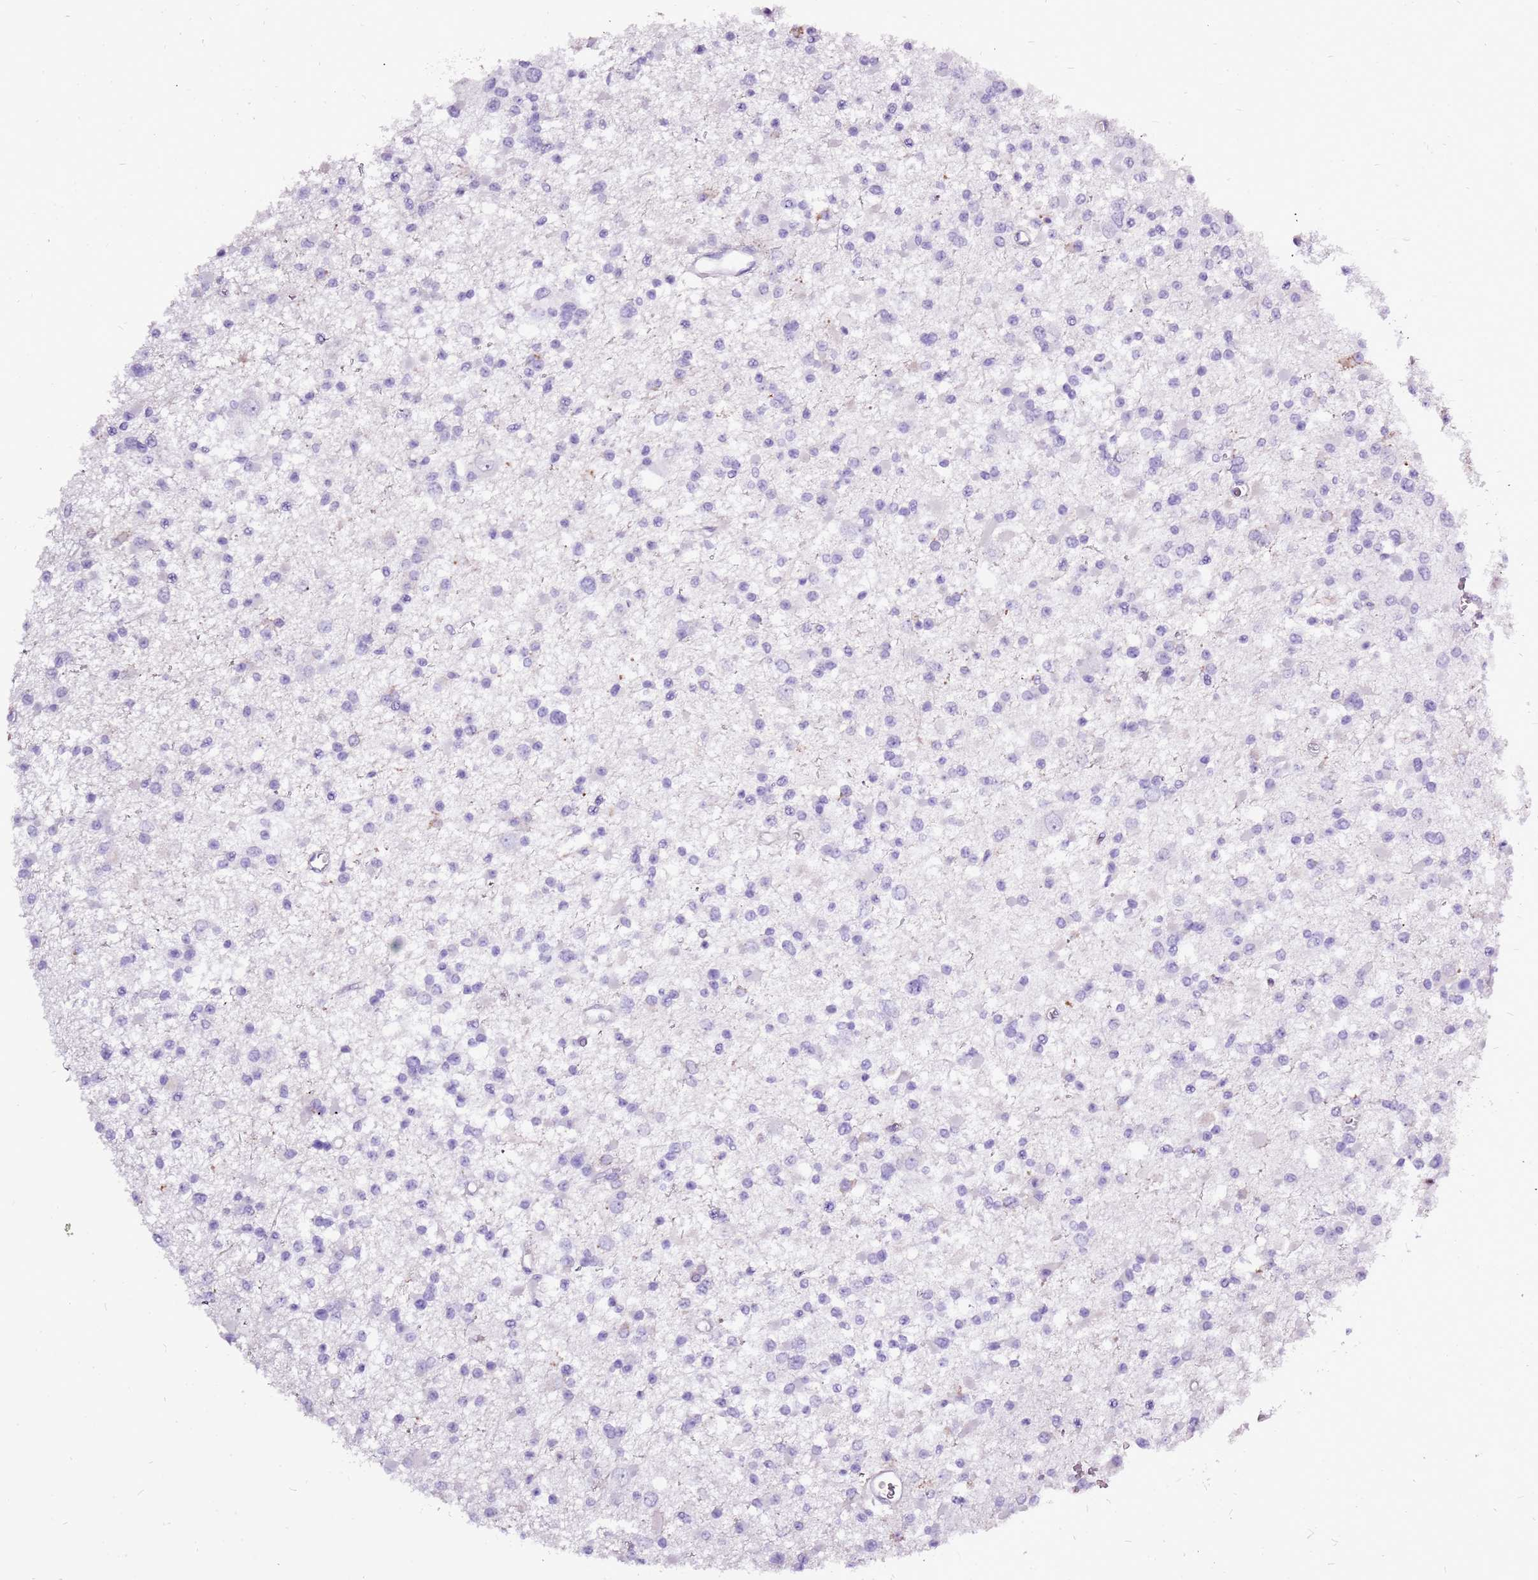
{"staining": {"intensity": "negative", "quantity": "none", "location": "none"}, "tissue": "glioma", "cell_type": "Tumor cells", "image_type": "cancer", "snomed": [{"axis": "morphology", "description": "Glioma, malignant, Low grade"}, {"axis": "topography", "description": "Brain"}], "caption": "This is an immunohistochemistry image of malignant glioma (low-grade). There is no expression in tumor cells.", "gene": "ACSS3", "patient": {"sex": "female", "age": 22}}